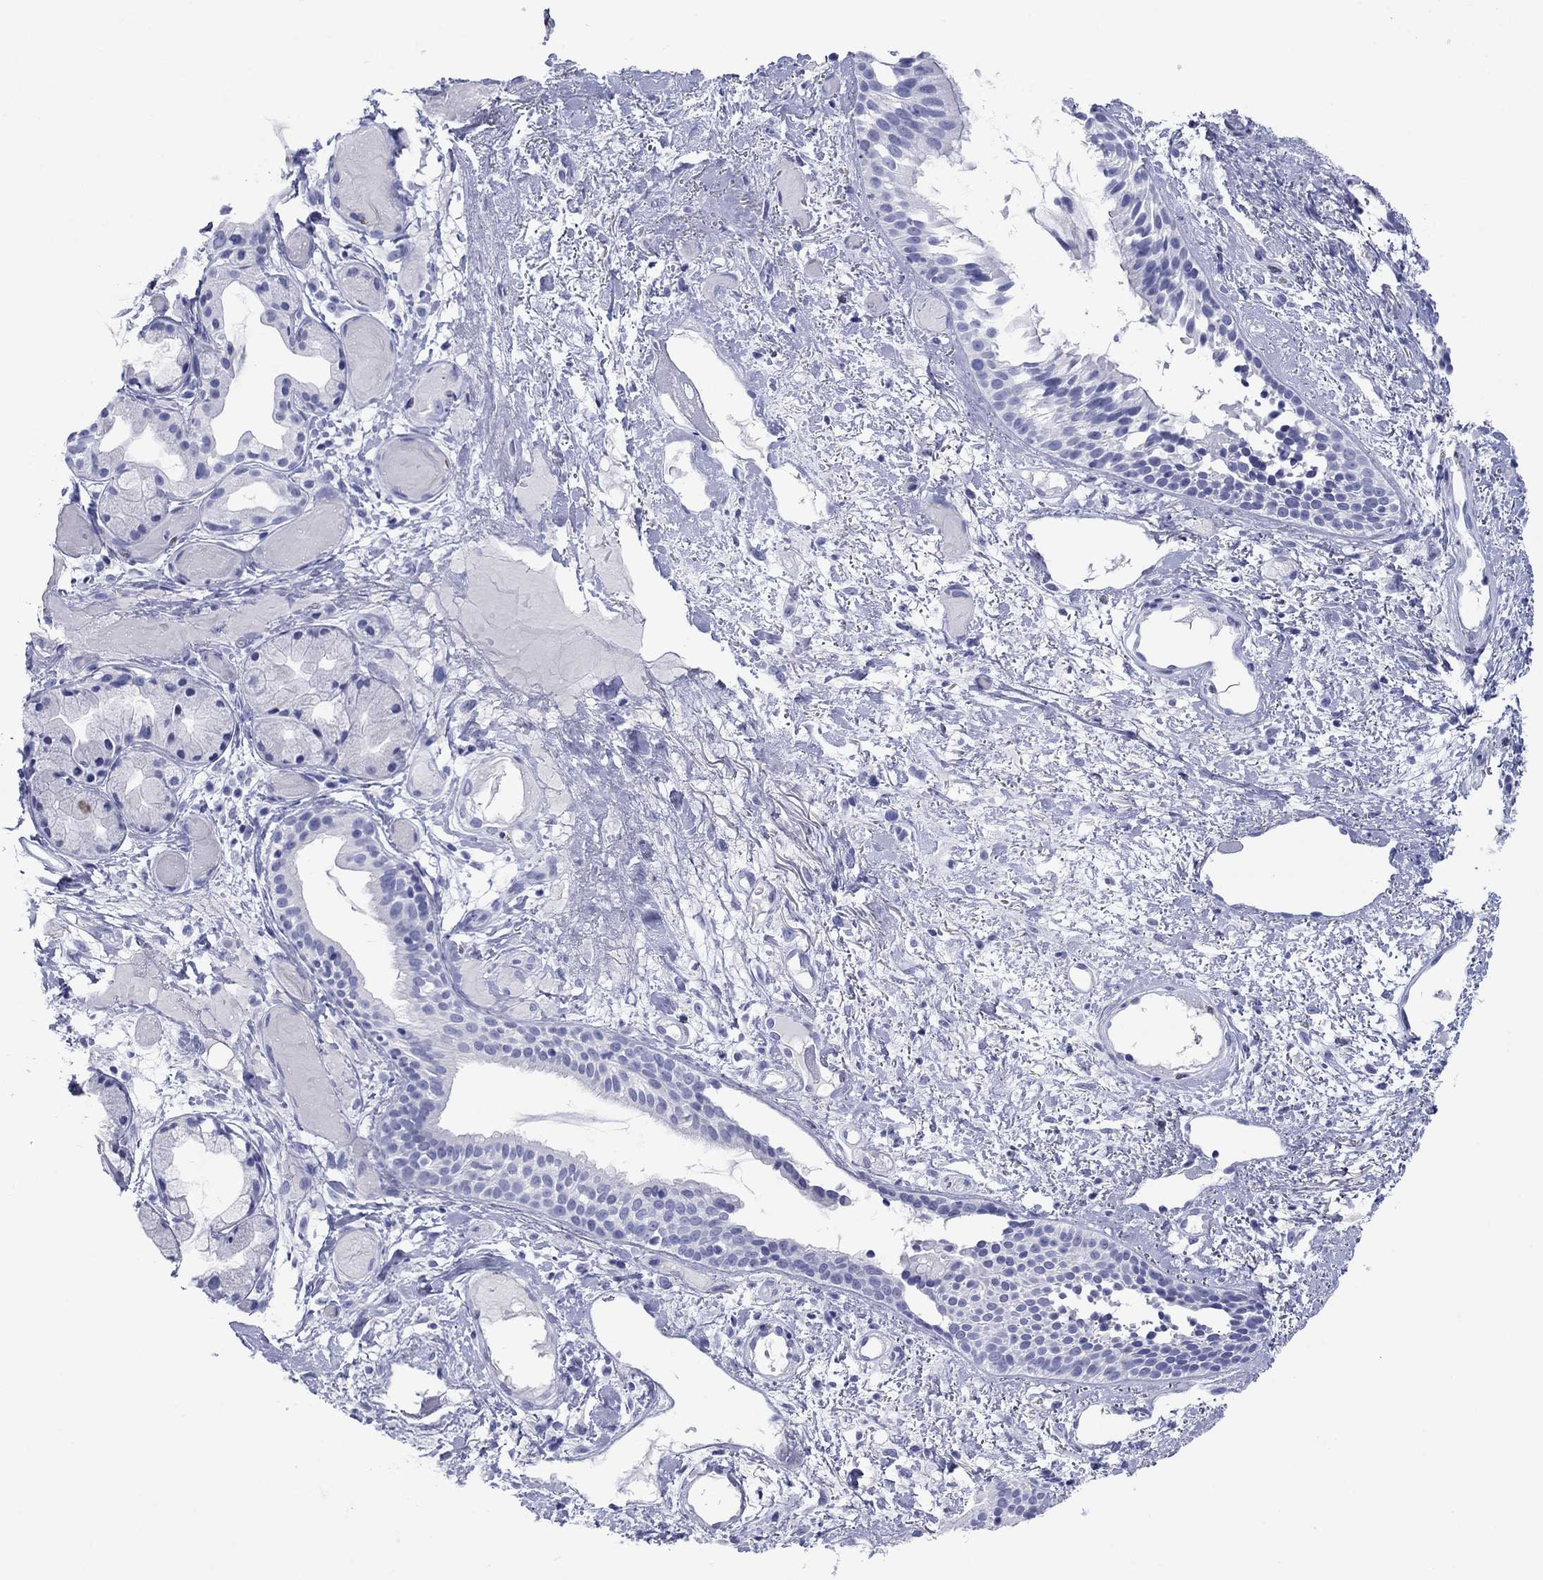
{"staining": {"intensity": "negative", "quantity": "none", "location": "none"}, "tissue": "soft tissue", "cell_type": "Fibroblasts", "image_type": "normal", "snomed": [{"axis": "morphology", "description": "Normal tissue, NOS"}, {"axis": "topography", "description": "Cartilage tissue"}], "caption": "Immunohistochemistry (IHC) of benign human soft tissue displays no staining in fibroblasts. (DAB IHC with hematoxylin counter stain).", "gene": "ATP4A", "patient": {"sex": "male", "age": 62}}